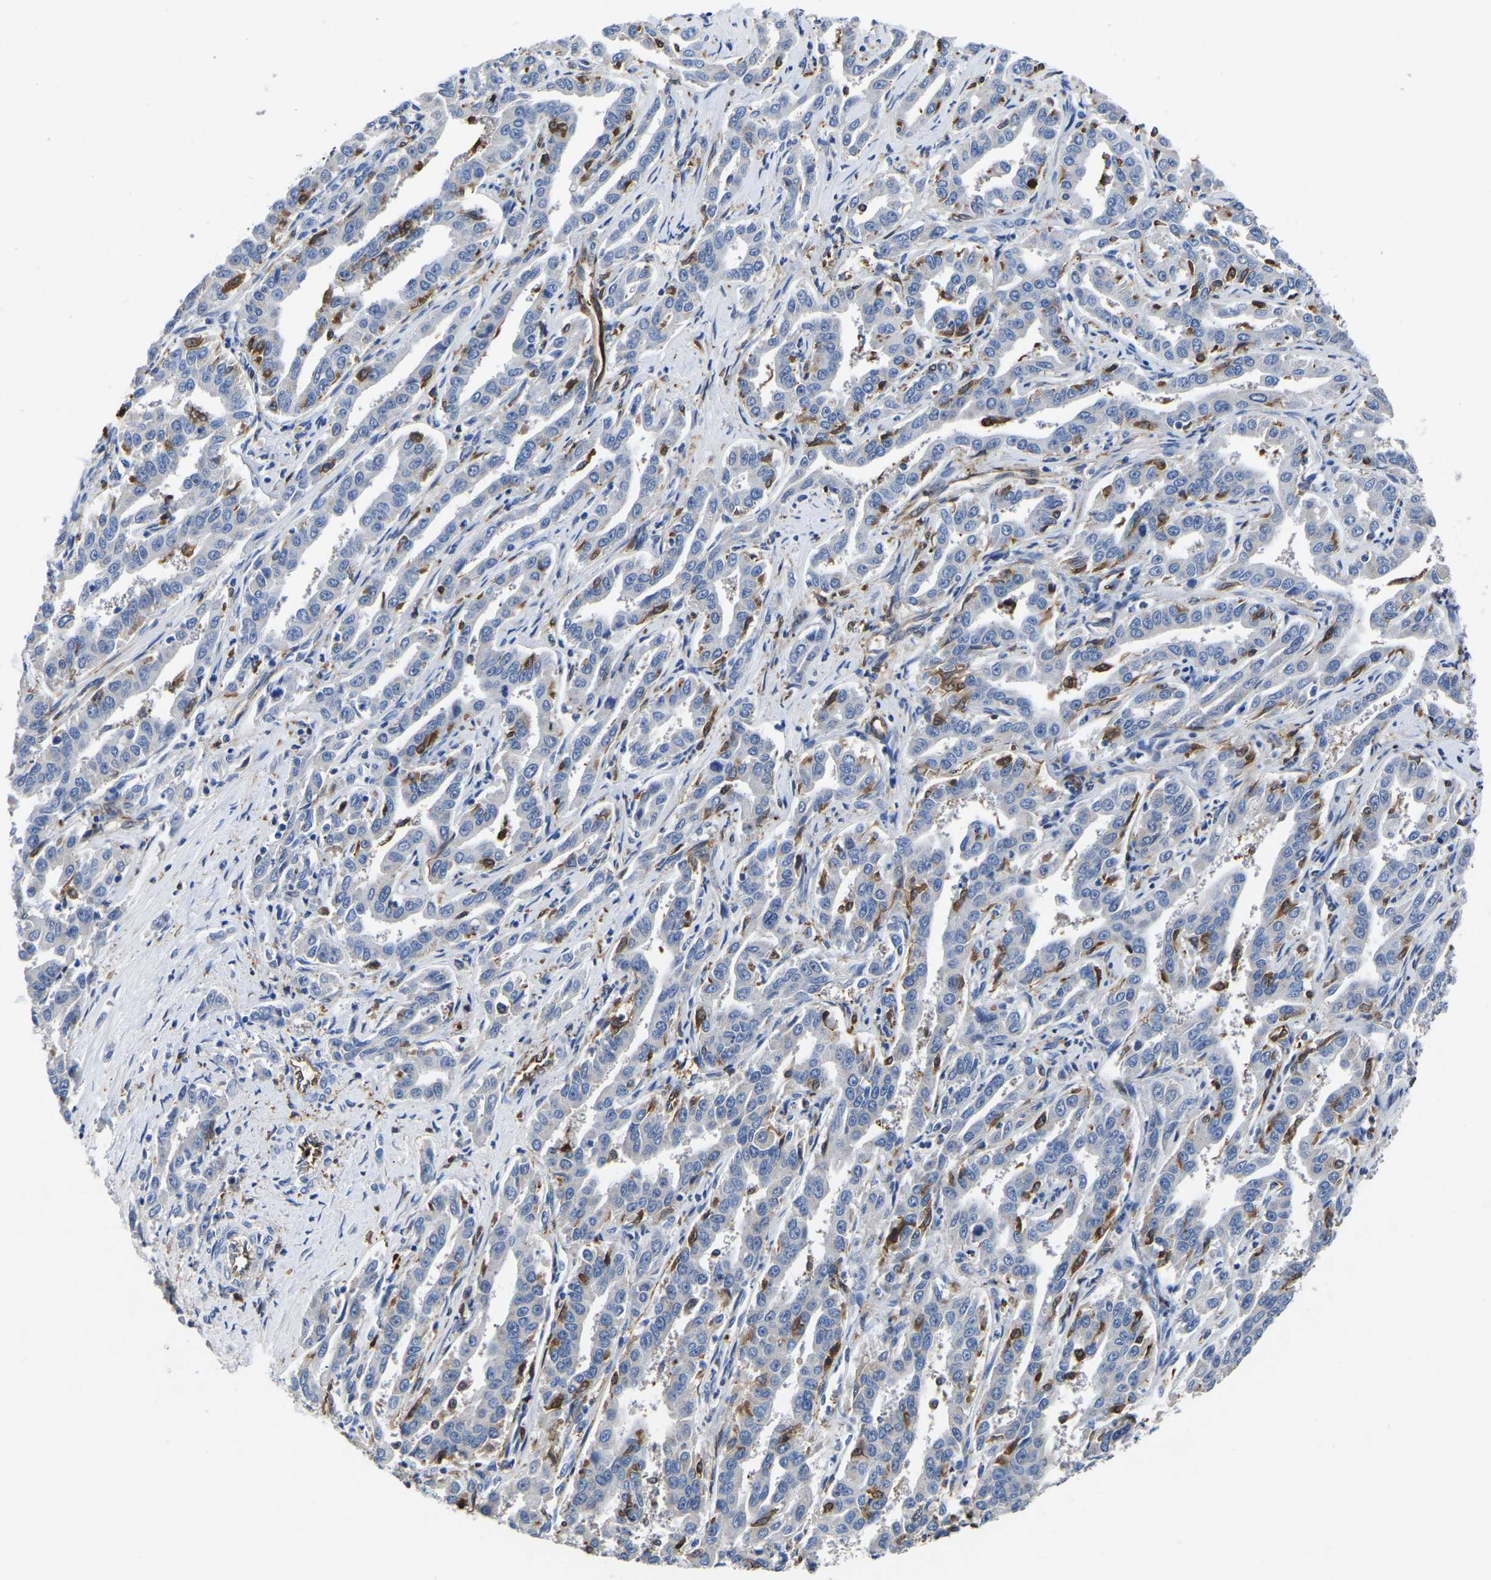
{"staining": {"intensity": "negative", "quantity": "none", "location": "none"}, "tissue": "liver cancer", "cell_type": "Tumor cells", "image_type": "cancer", "snomed": [{"axis": "morphology", "description": "Cholangiocarcinoma"}, {"axis": "topography", "description": "Liver"}], "caption": "High power microscopy photomicrograph of an IHC micrograph of cholangiocarcinoma (liver), revealing no significant expression in tumor cells. (Brightfield microscopy of DAB immunohistochemistry at high magnification).", "gene": "ATG2B", "patient": {"sex": "male", "age": 59}}